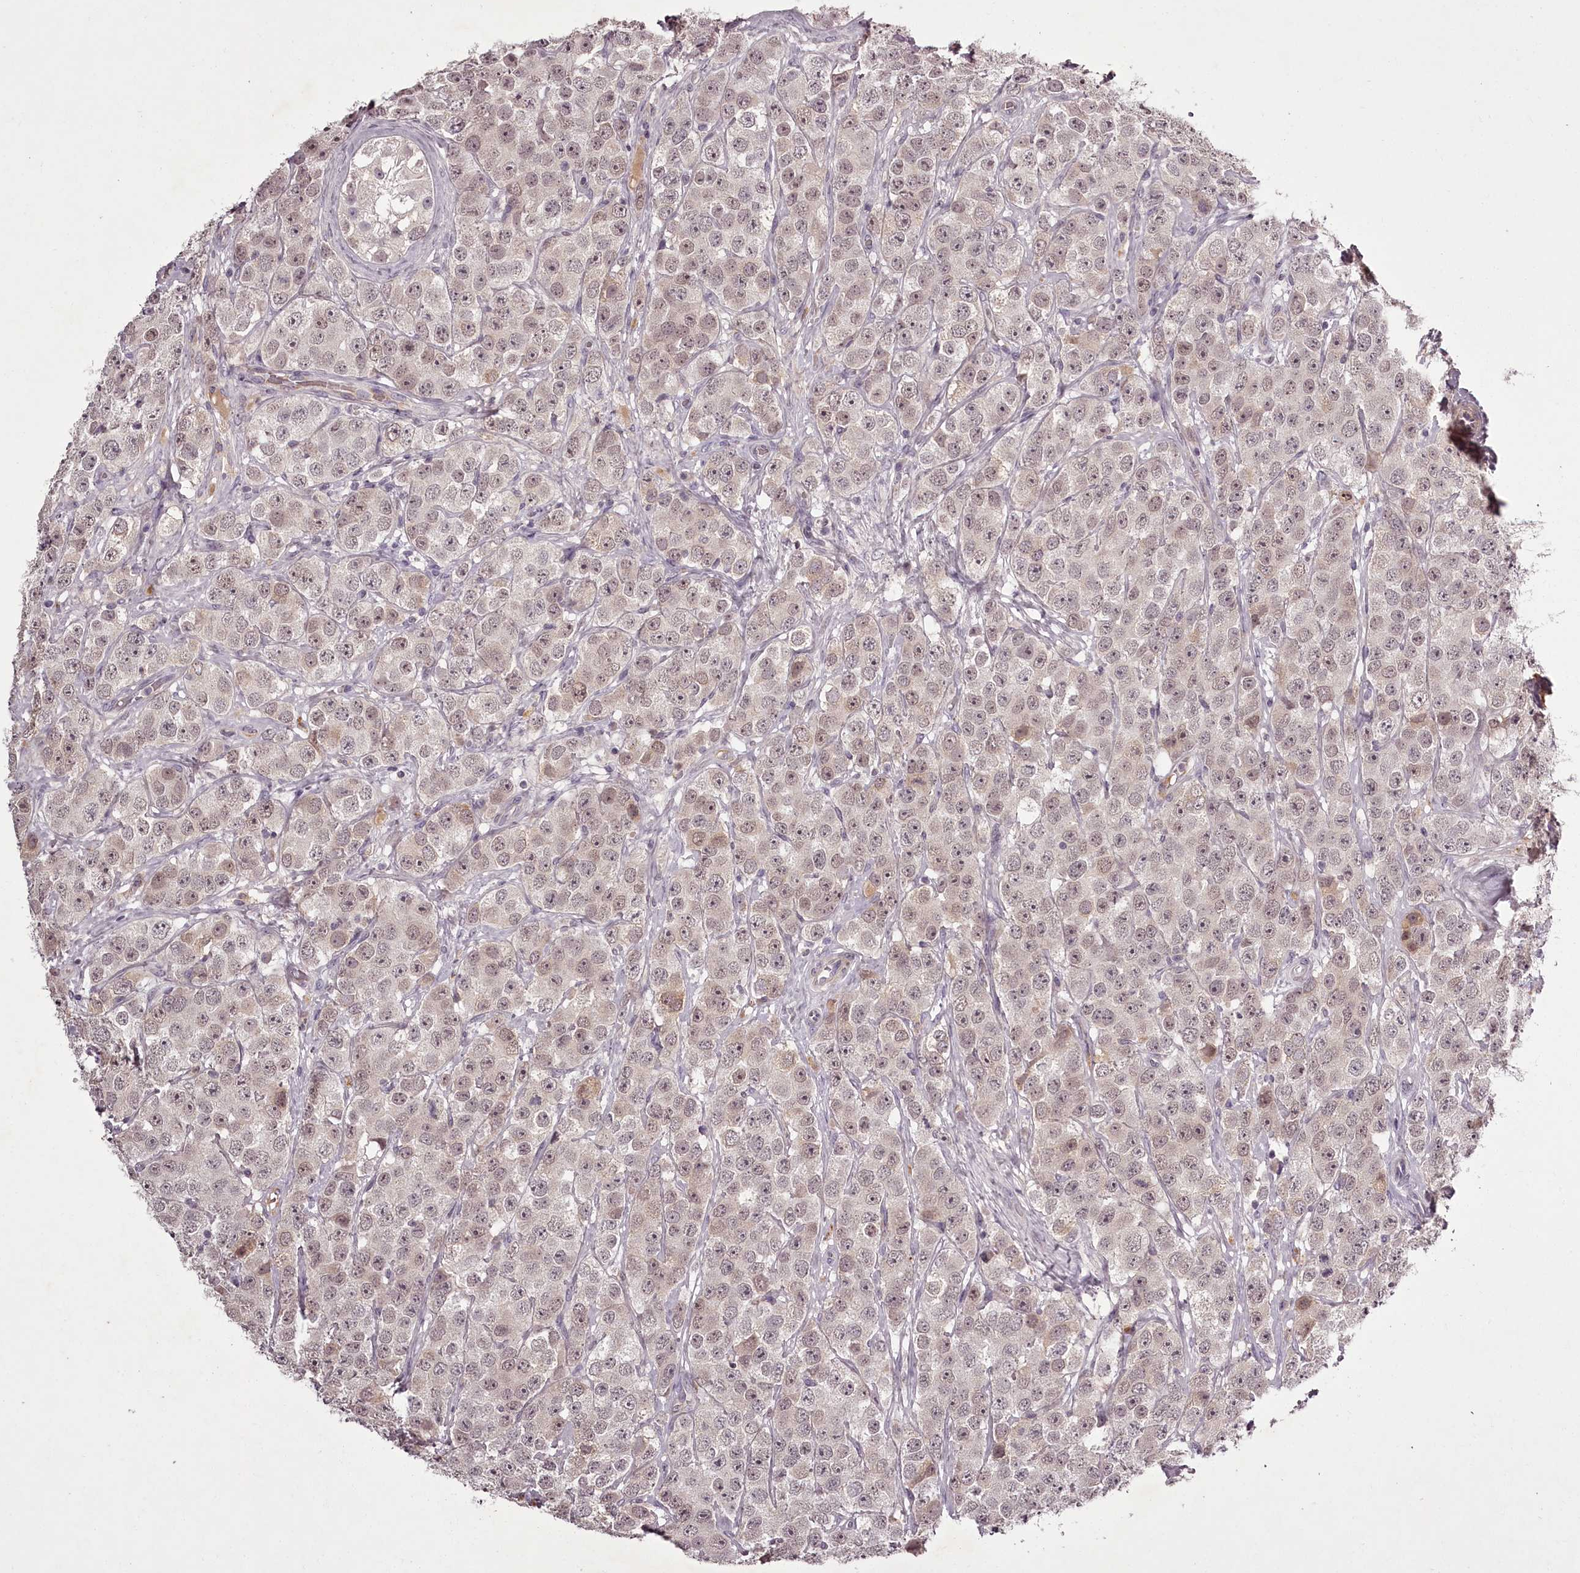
{"staining": {"intensity": "negative", "quantity": "none", "location": "none"}, "tissue": "testis cancer", "cell_type": "Tumor cells", "image_type": "cancer", "snomed": [{"axis": "morphology", "description": "Seminoma, NOS"}, {"axis": "topography", "description": "Testis"}], "caption": "The immunohistochemistry histopathology image has no significant expression in tumor cells of testis seminoma tissue.", "gene": "RBMXL2", "patient": {"sex": "male", "age": 28}}